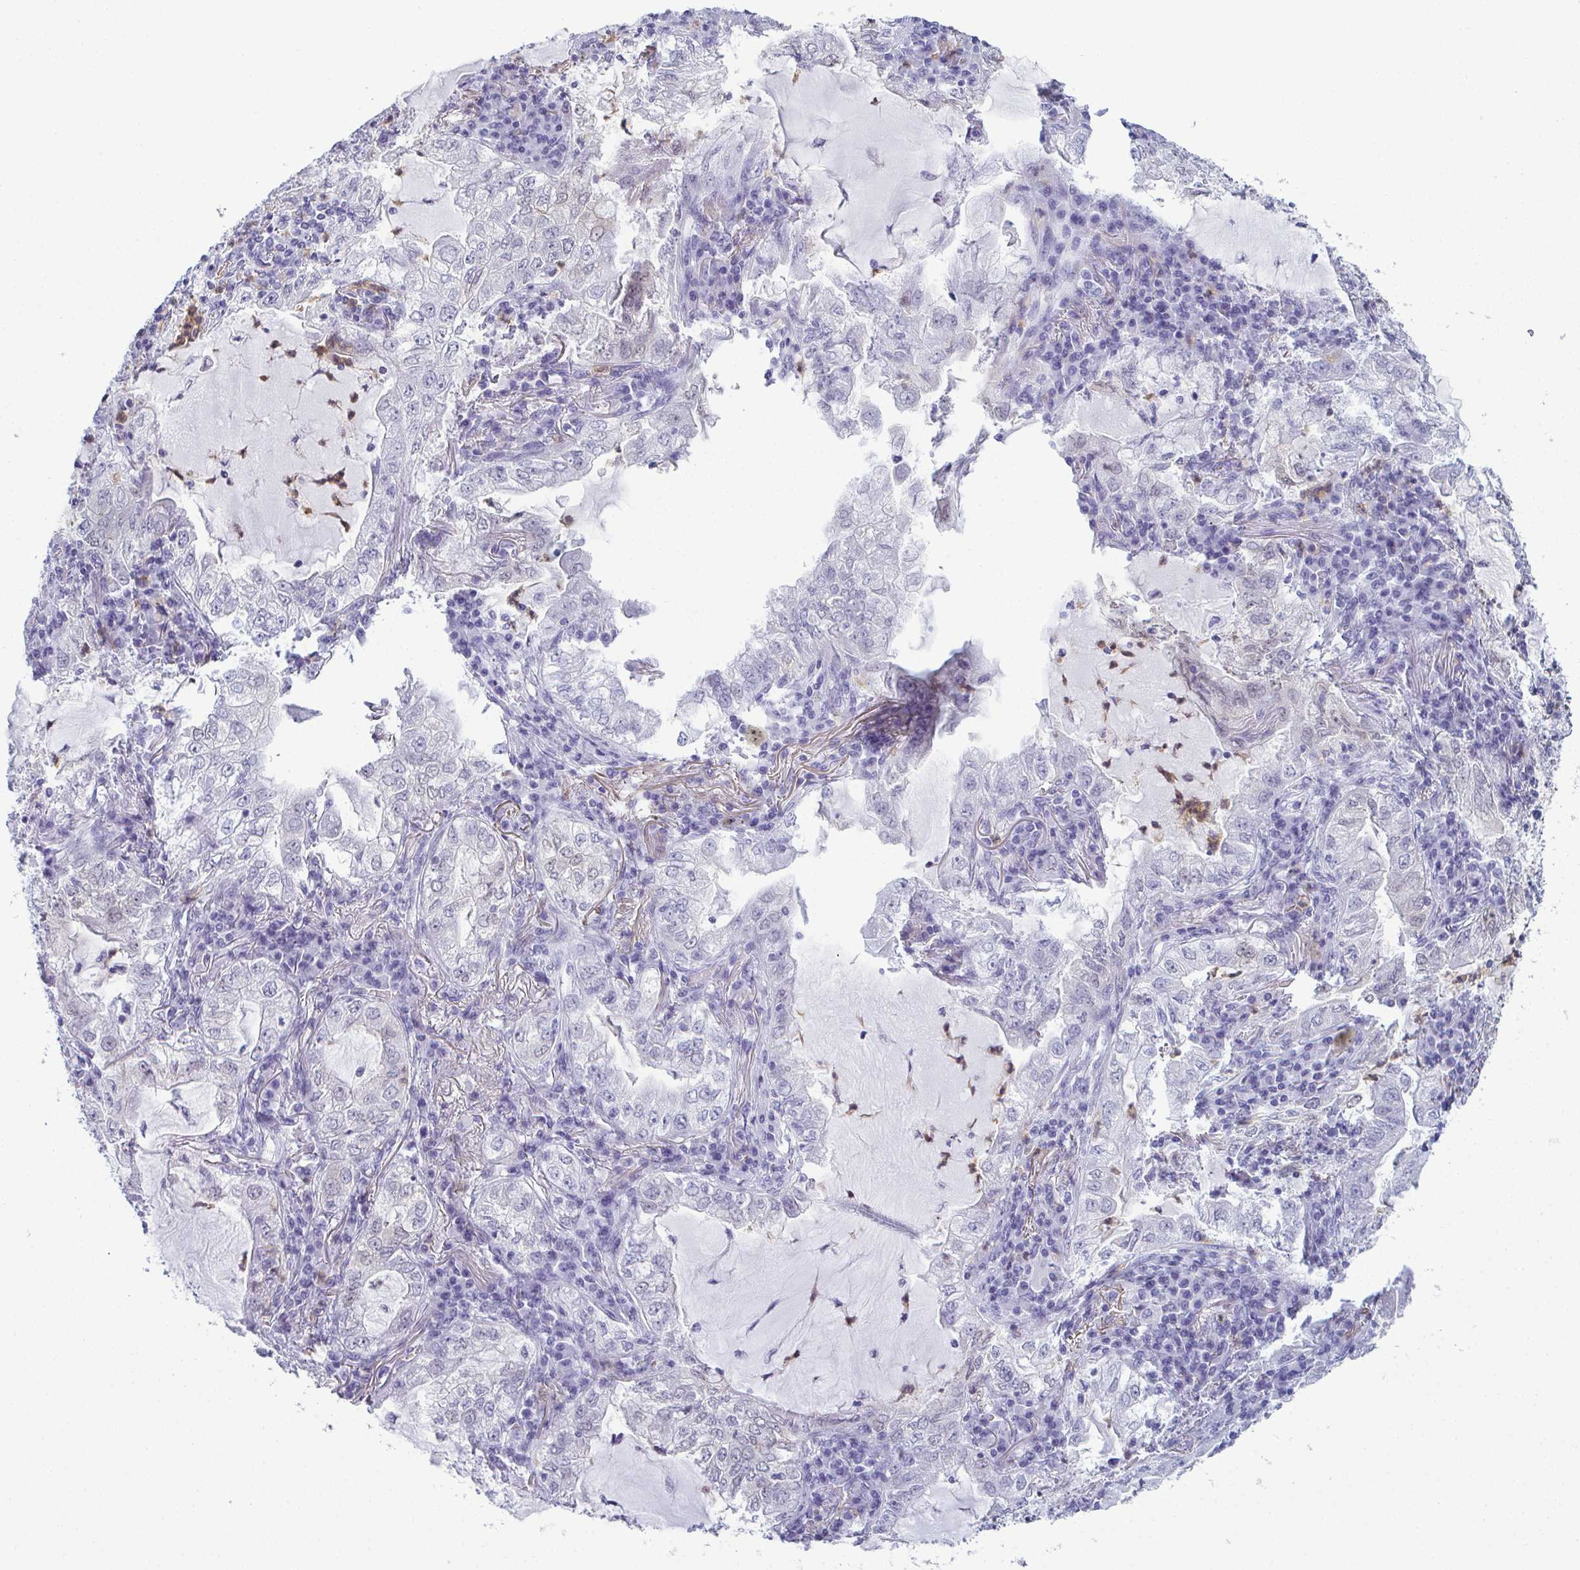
{"staining": {"intensity": "negative", "quantity": "none", "location": "none"}, "tissue": "lung cancer", "cell_type": "Tumor cells", "image_type": "cancer", "snomed": [{"axis": "morphology", "description": "Adenocarcinoma, NOS"}, {"axis": "topography", "description": "Lung"}], "caption": "IHC micrograph of adenocarcinoma (lung) stained for a protein (brown), which displays no expression in tumor cells. Nuclei are stained in blue.", "gene": "CDA", "patient": {"sex": "female", "age": 73}}